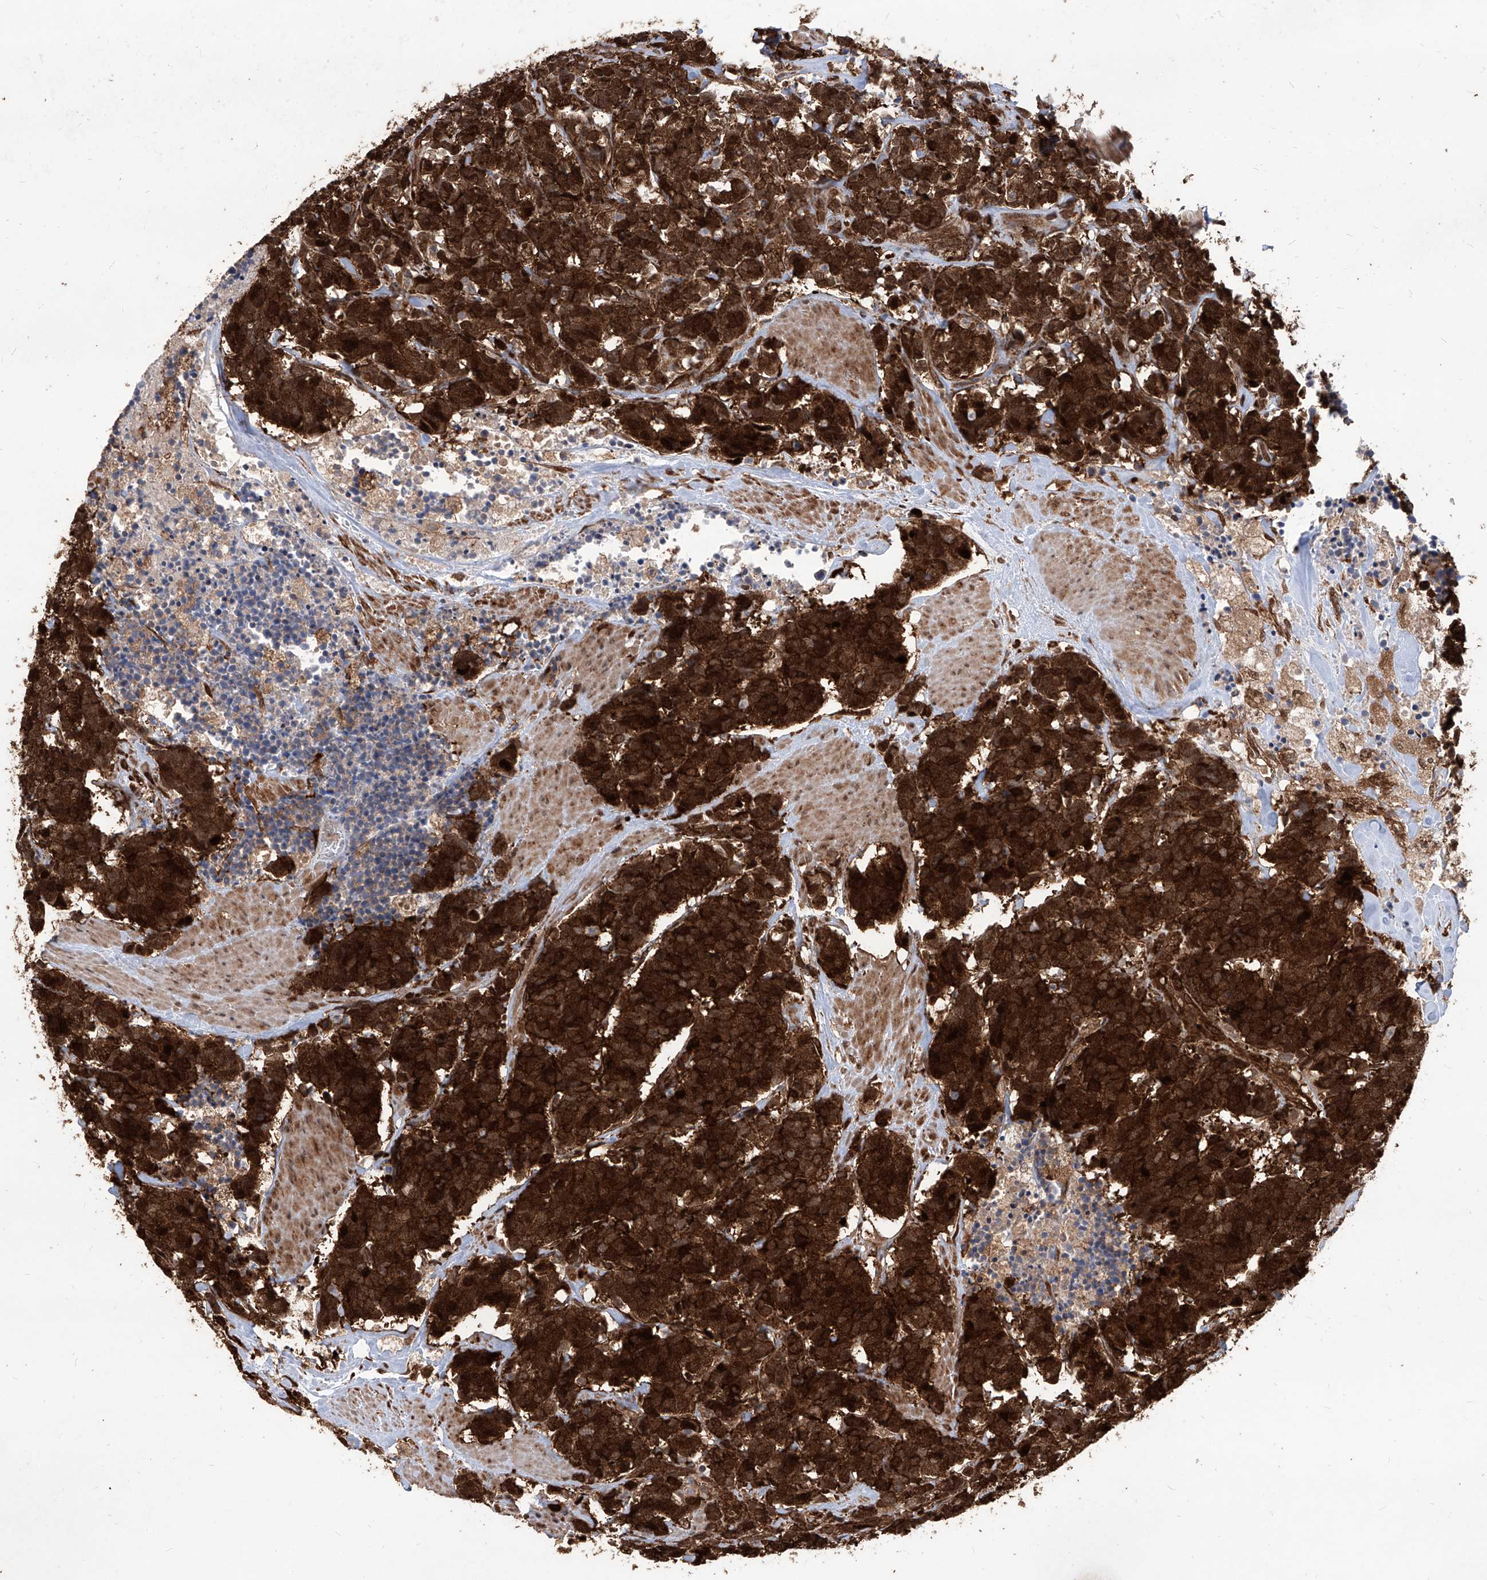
{"staining": {"intensity": "strong", "quantity": ">75%", "location": "cytoplasmic/membranous,nuclear"}, "tissue": "carcinoid", "cell_type": "Tumor cells", "image_type": "cancer", "snomed": [{"axis": "morphology", "description": "Carcinoma, NOS"}, {"axis": "morphology", "description": "Carcinoid, malignant, NOS"}, {"axis": "topography", "description": "Urinary bladder"}], "caption": "Human carcinoma stained for a protein (brown) exhibits strong cytoplasmic/membranous and nuclear positive expression in approximately >75% of tumor cells.", "gene": "MAGED2", "patient": {"sex": "male", "age": 57}}